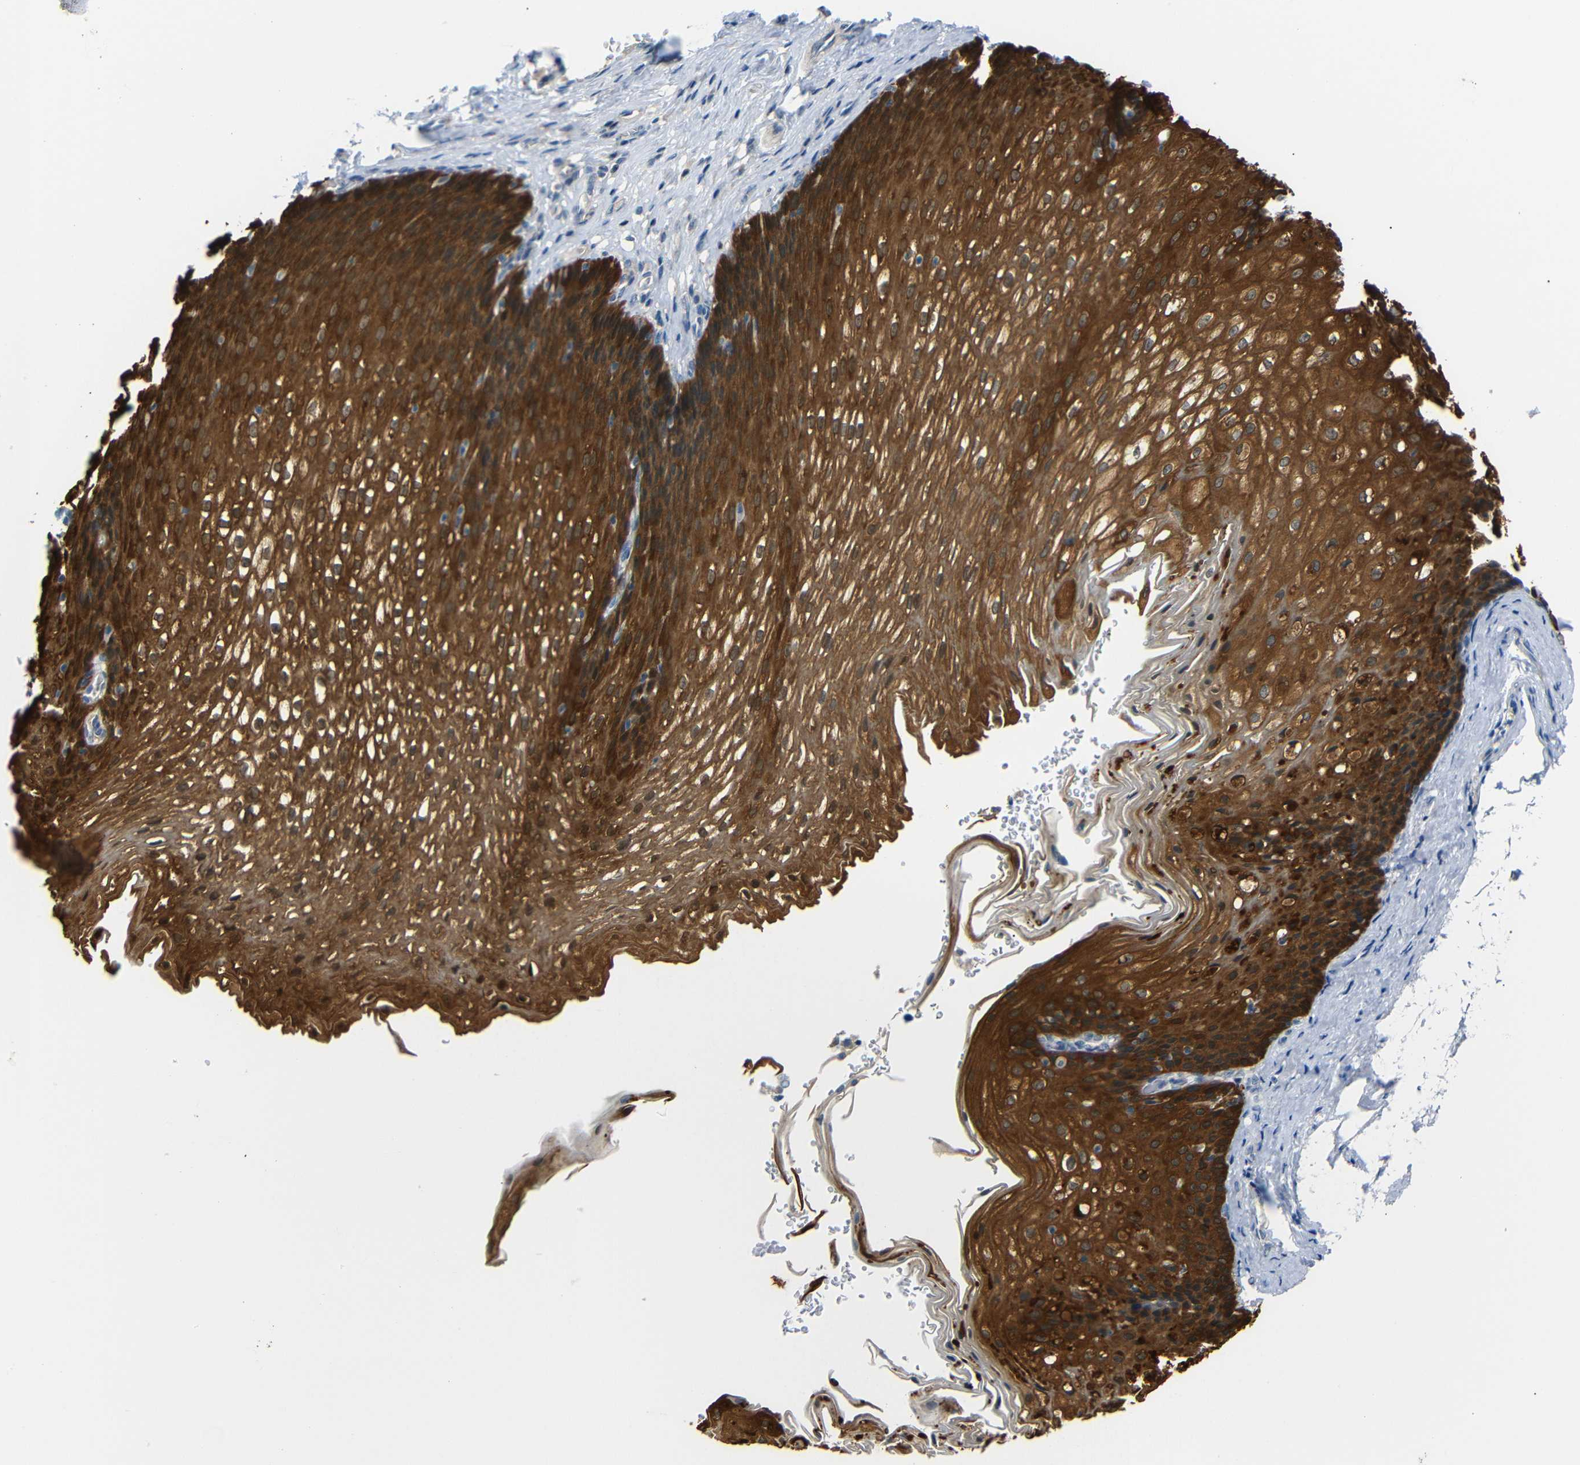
{"staining": {"intensity": "strong", "quantity": ">75%", "location": "cytoplasmic/membranous,nuclear"}, "tissue": "esophagus", "cell_type": "Squamous epithelial cells", "image_type": "normal", "snomed": [{"axis": "morphology", "description": "Normal tissue, NOS"}, {"axis": "topography", "description": "Esophagus"}], "caption": "Unremarkable esophagus shows strong cytoplasmic/membranous,nuclear positivity in about >75% of squamous epithelial cells, visualized by immunohistochemistry. (DAB IHC, brown staining for protein, blue staining for nuclei).", "gene": "SFN", "patient": {"sex": "male", "age": 48}}